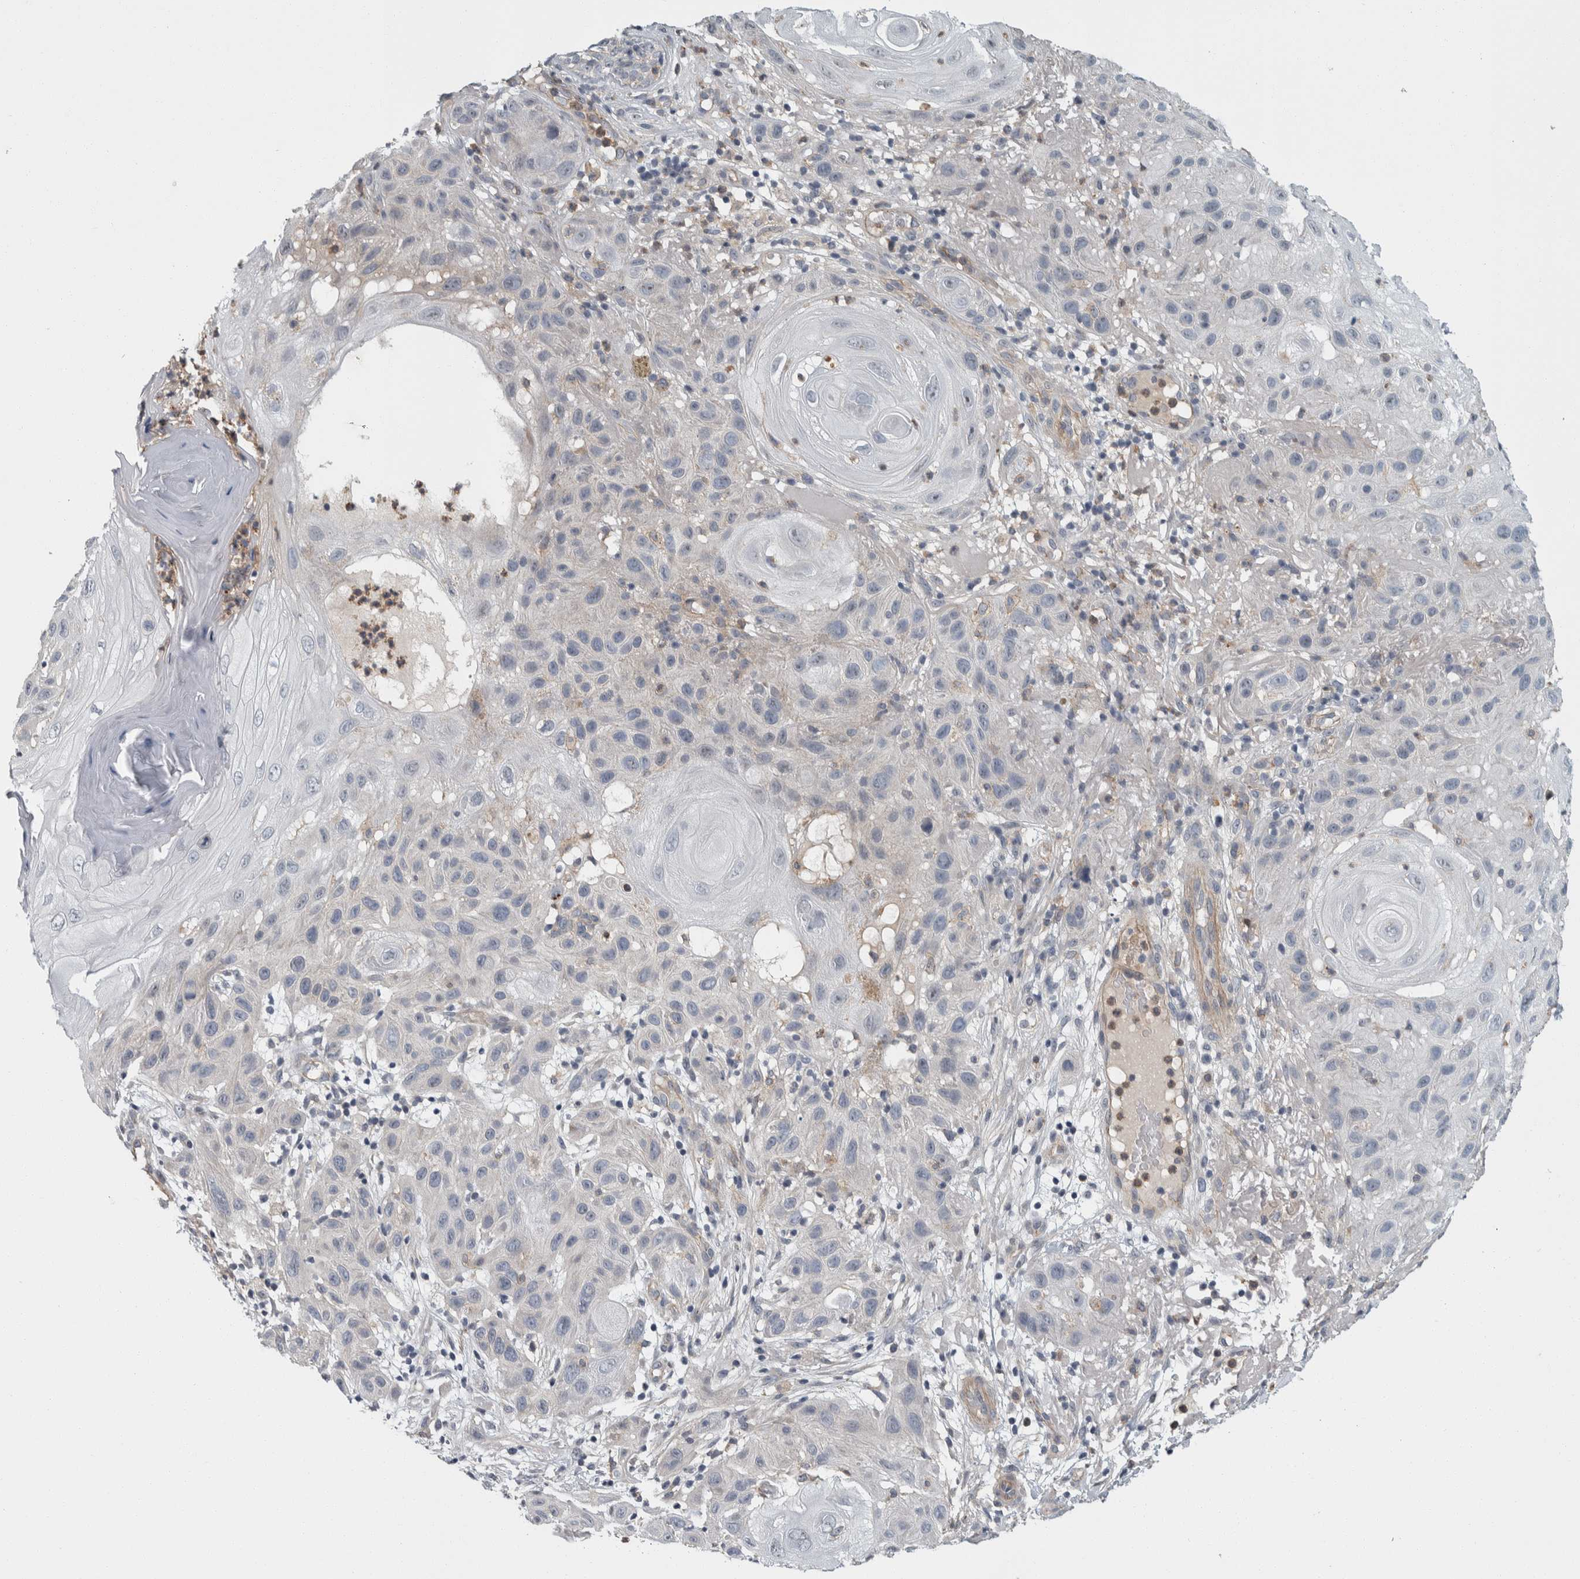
{"staining": {"intensity": "negative", "quantity": "none", "location": "none"}, "tissue": "skin cancer", "cell_type": "Tumor cells", "image_type": "cancer", "snomed": [{"axis": "morphology", "description": "Squamous cell carcinoma, NOS"}, {"axis": "topography", "description": "Skin"}], "caption": "Immunohistochemical staining of human skin cancer (squamous cell carcinoma) reveals no significant staining in tumor cells. (Brightfield microscopy of DAB (3,3'-diaminobenzidine) immunohistochemistry (IHC) at high magnification).", "gene": "KCNJ3", "patient": {"sex": "female", "age": 96}}